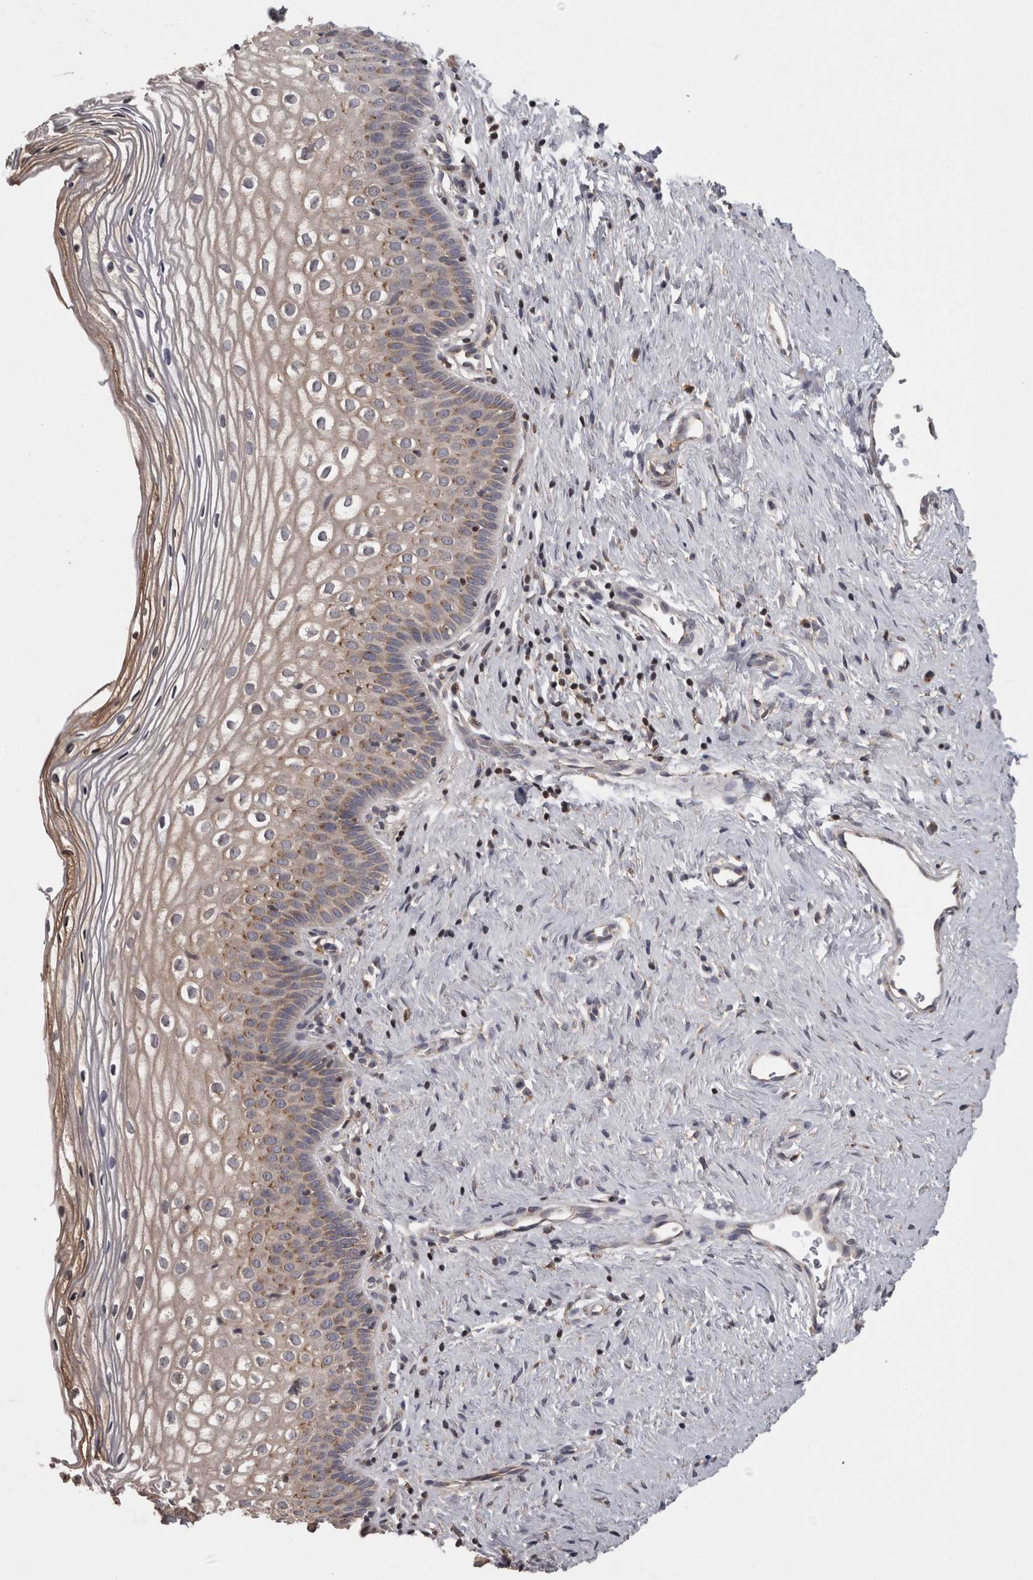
{"staining": {"intensity": "weak", "quantity": "25%-75%", "location": "cytoplasmic/membranous"}, "tissue": "cervix", "cell_type": "Squamous epithelial cells", "image_type": "normal", "snomed": [{"axis": "morphology", "description": "Normal tissue, NOS"}, {"axis": "topography", "description": "Cervix"}], "caption": "Unremarkable cervix exhibits weak cytoplasmic/membranous staining in about 25%-75% of squamous epithelial cells, visualized by immunohistochemistry. The protein is shown in brown color, while the nuclei are stained blue.", "gene": "PCM1", "patient": {"sex": "female", "age": 27}}